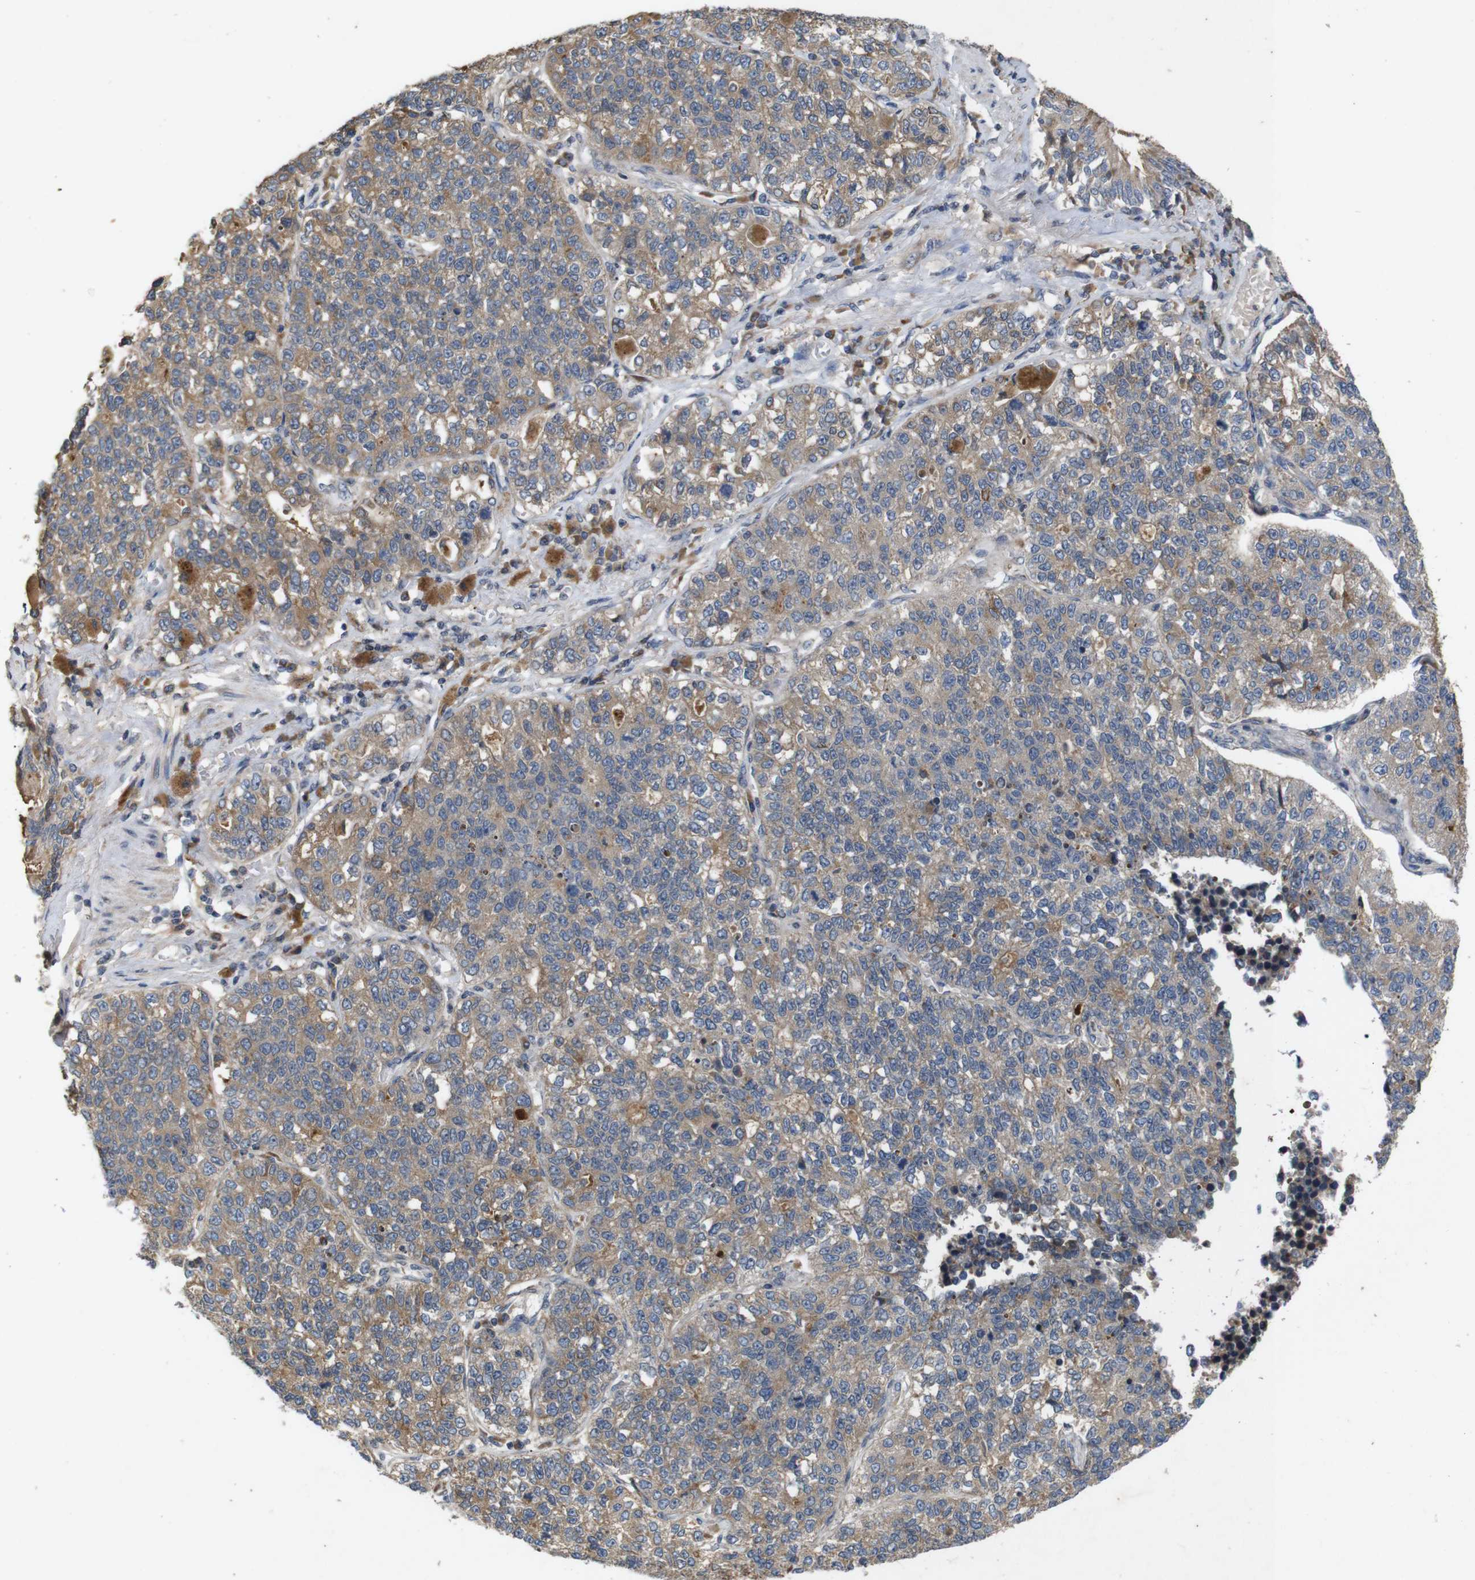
{"staining": {"intensity": "weak", "quantity": ">75%", "location": "cytoplasmic/membranous"}, "tissue": "lung cancer", "cell_type": "Tumor cells", "image_type": "cancer", "snomed": [{"axis": "morphology", "description": "Adenocarcinoma, NOS"}, {"axis": "topography", "description": "Lung"}], "caption": "Adenocarcinoma (lung) tissue demonstrates weak cytoplasmic/membranous staining in about >75% of tumor cells", "gene": "PTPN1", "patient": {"sex": "male", "age": 49}}